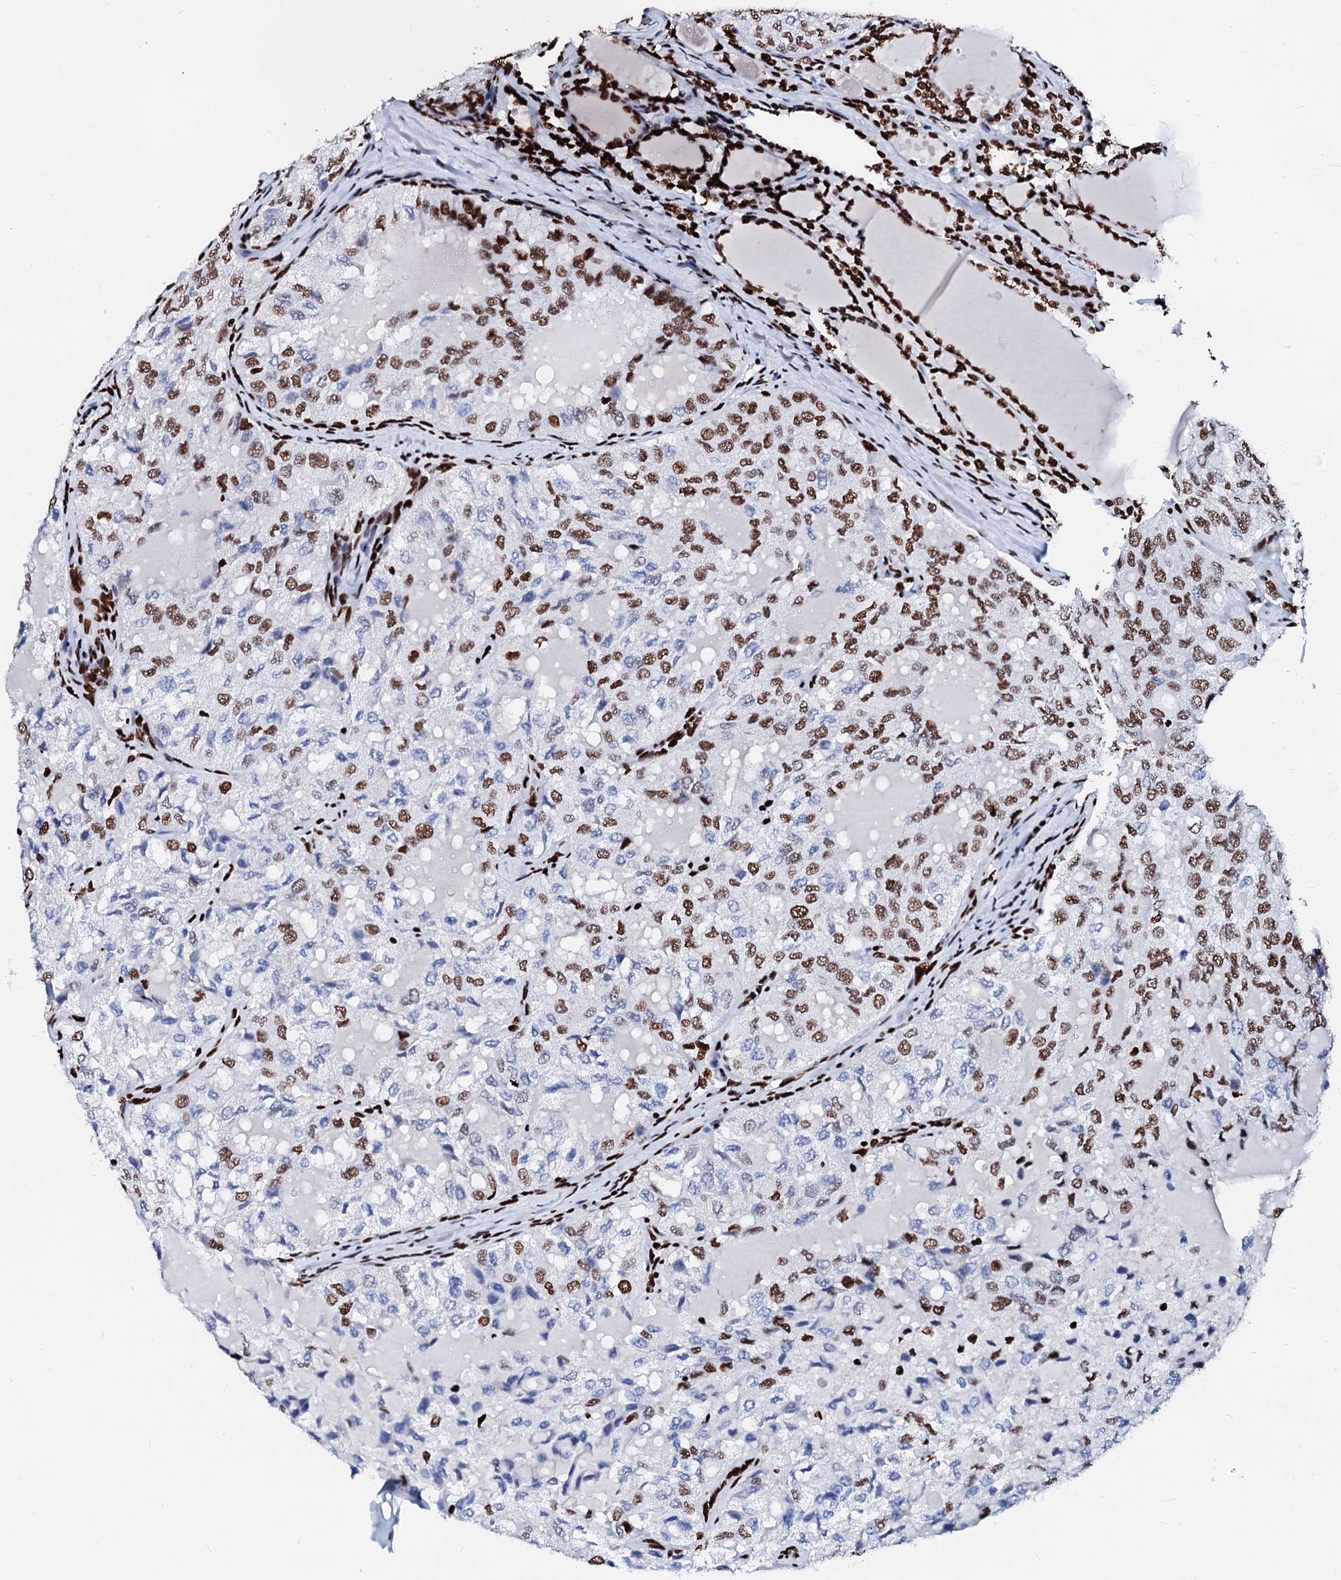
{"staining": {"intensity": "moderate", "quantity": "25%-75%", "location": "nuclear"}, "tissue": "thyroid cancer", "cell_type": "Tumor cells", "image_type": "cancer", "snomed": [{"axis": "morphology", "description": "Follicular adenoma carcinoma, NOS"}, {"axis": "topography", "description": "Thyroid gland"}], "caption": "Immunohistochemistry (IHC) image of neoplastic tissue: thyroid cancer stained using IHC displays medium levels of moderate protein expression localized specifically in the nuclear of tumor cells, appearing as a nuclear brown color.", "gene": "RALY", "patient": {"sex": "male", "age": 75}}